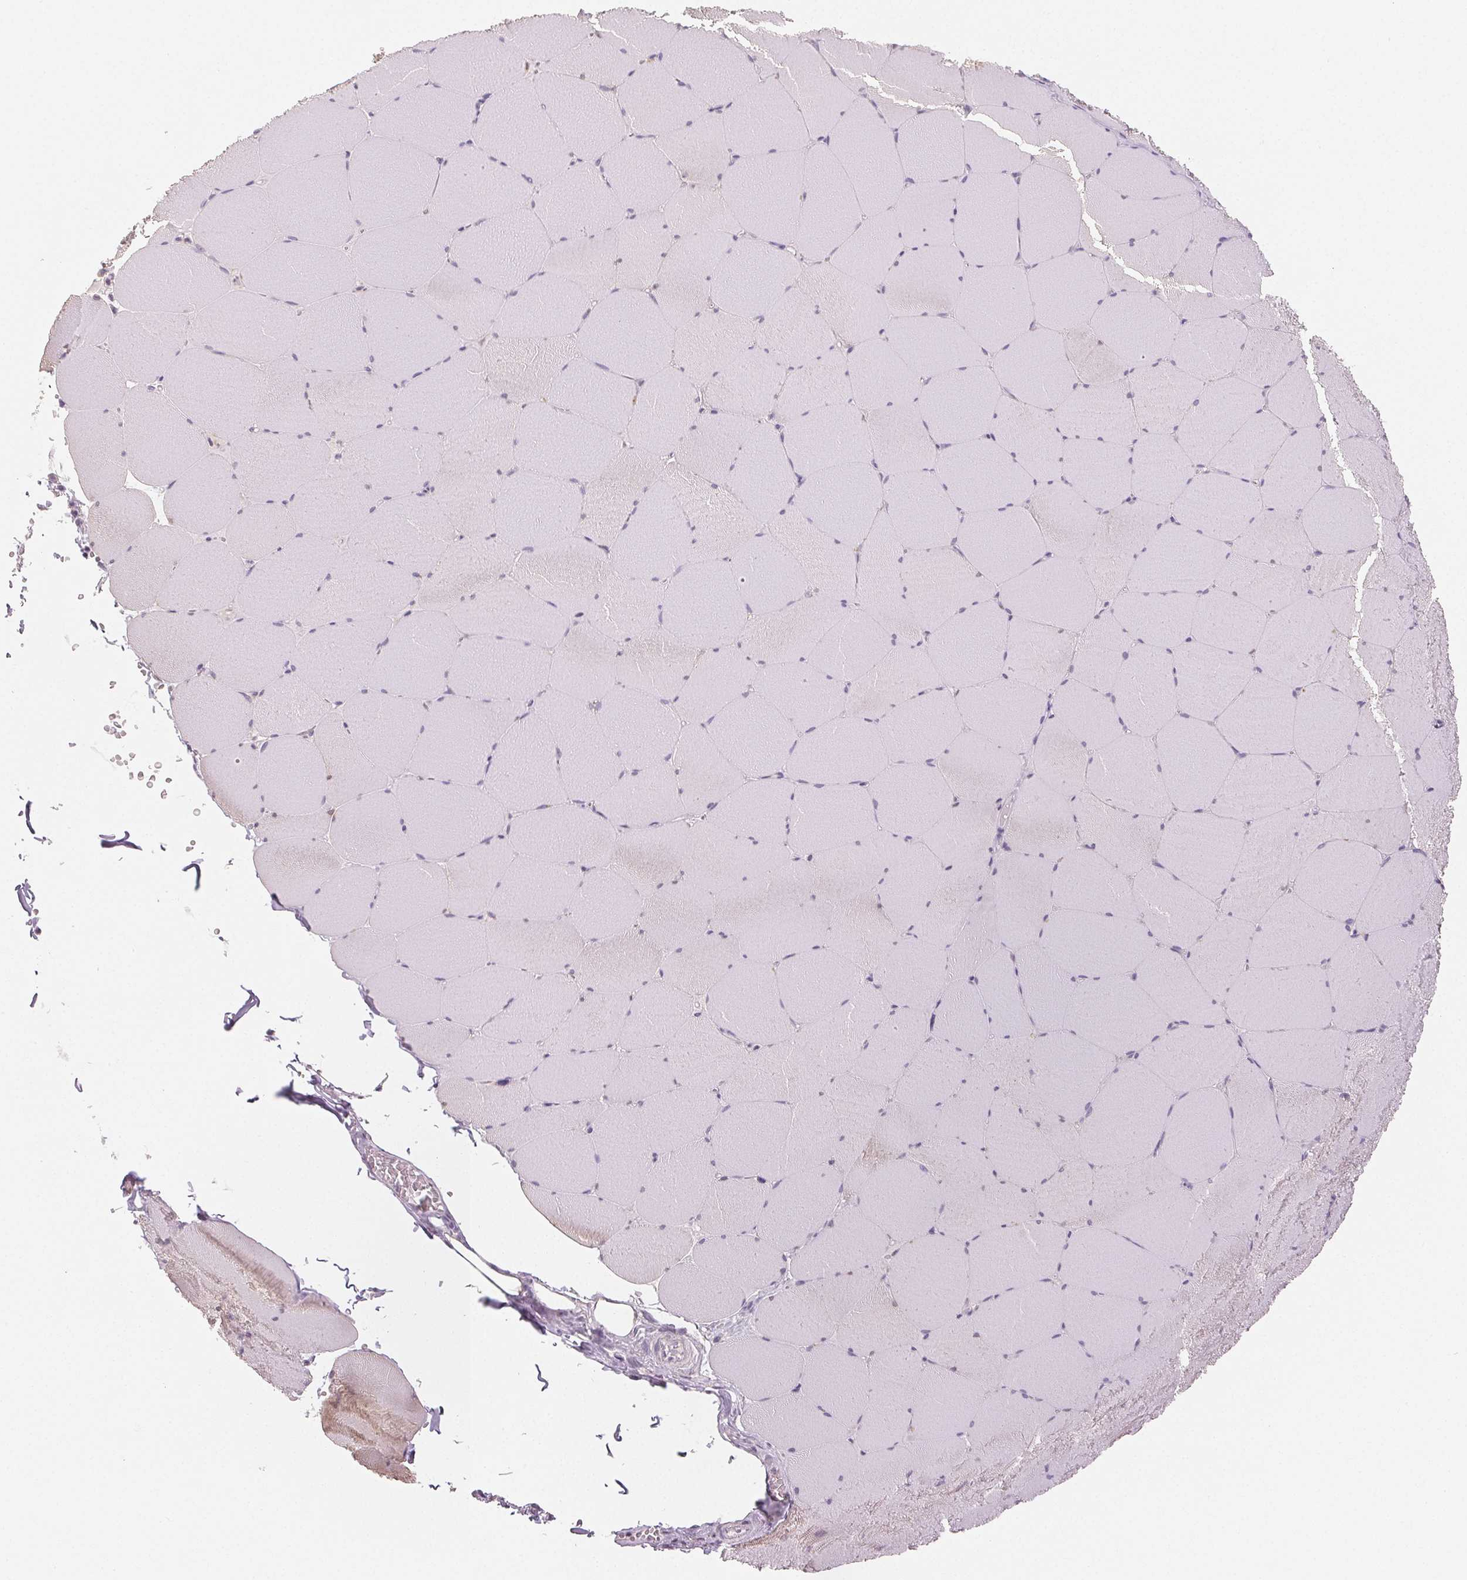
{"staining": {"intensity": "negative", "quantity": "none", "location": "none"}, "tissue": "skeletal muscle", "cell_type": "Myocytes", "image_type": "normal", "snomed": [{"axis": "morphology", "description": "Normal tissue, NOS"}, {"axis": "topography", "description": "Skeletal muscle"}, {"axis": "topography", "description": "Head-Neck"}], "caption": "DAB immunohistochemical staining of benign human skeletal muscle demonstrates no significant positivity in myocytes.", "gene": "MAP1LC3A", "patient": {"sex": "male", "age": 66}}